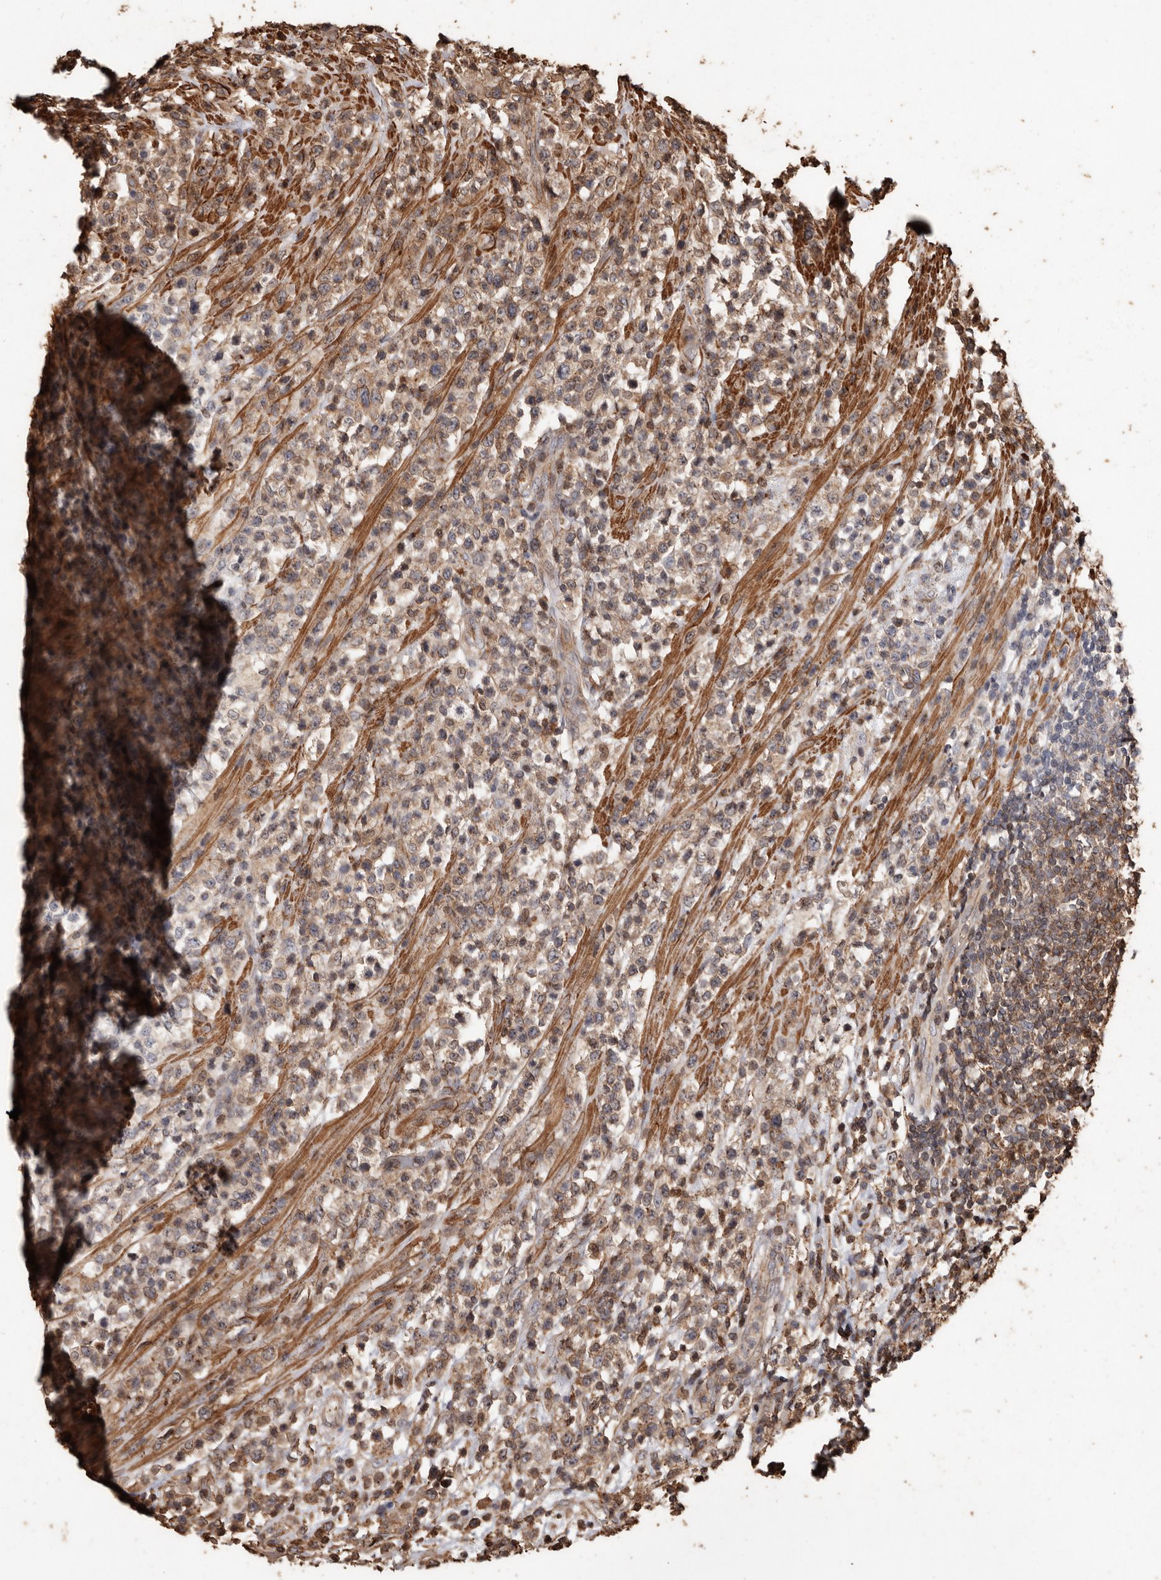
{"staining": {"intensity": "weak", "quantity": ">75%", "location": "cytoplasmic/membranous"}, "tissue": "lymphoma", "cell_type": "Tumor cells", "image_type": "cancer", "snomed": [{"axis": "morphology", "description": "Malignant lymphoma, non-Hodgkin's type, High grade"}, {"axis": "topography", "description": "Colon"}], "caption": "A micrograph showing weak cytoplasmic/membranous expression in about >75% of tumor cells in lymphoma, as visualized by brown immunohistochemical staining.", "gene": "GSK3A", "patient": {"sex": "female", "age": 53}}